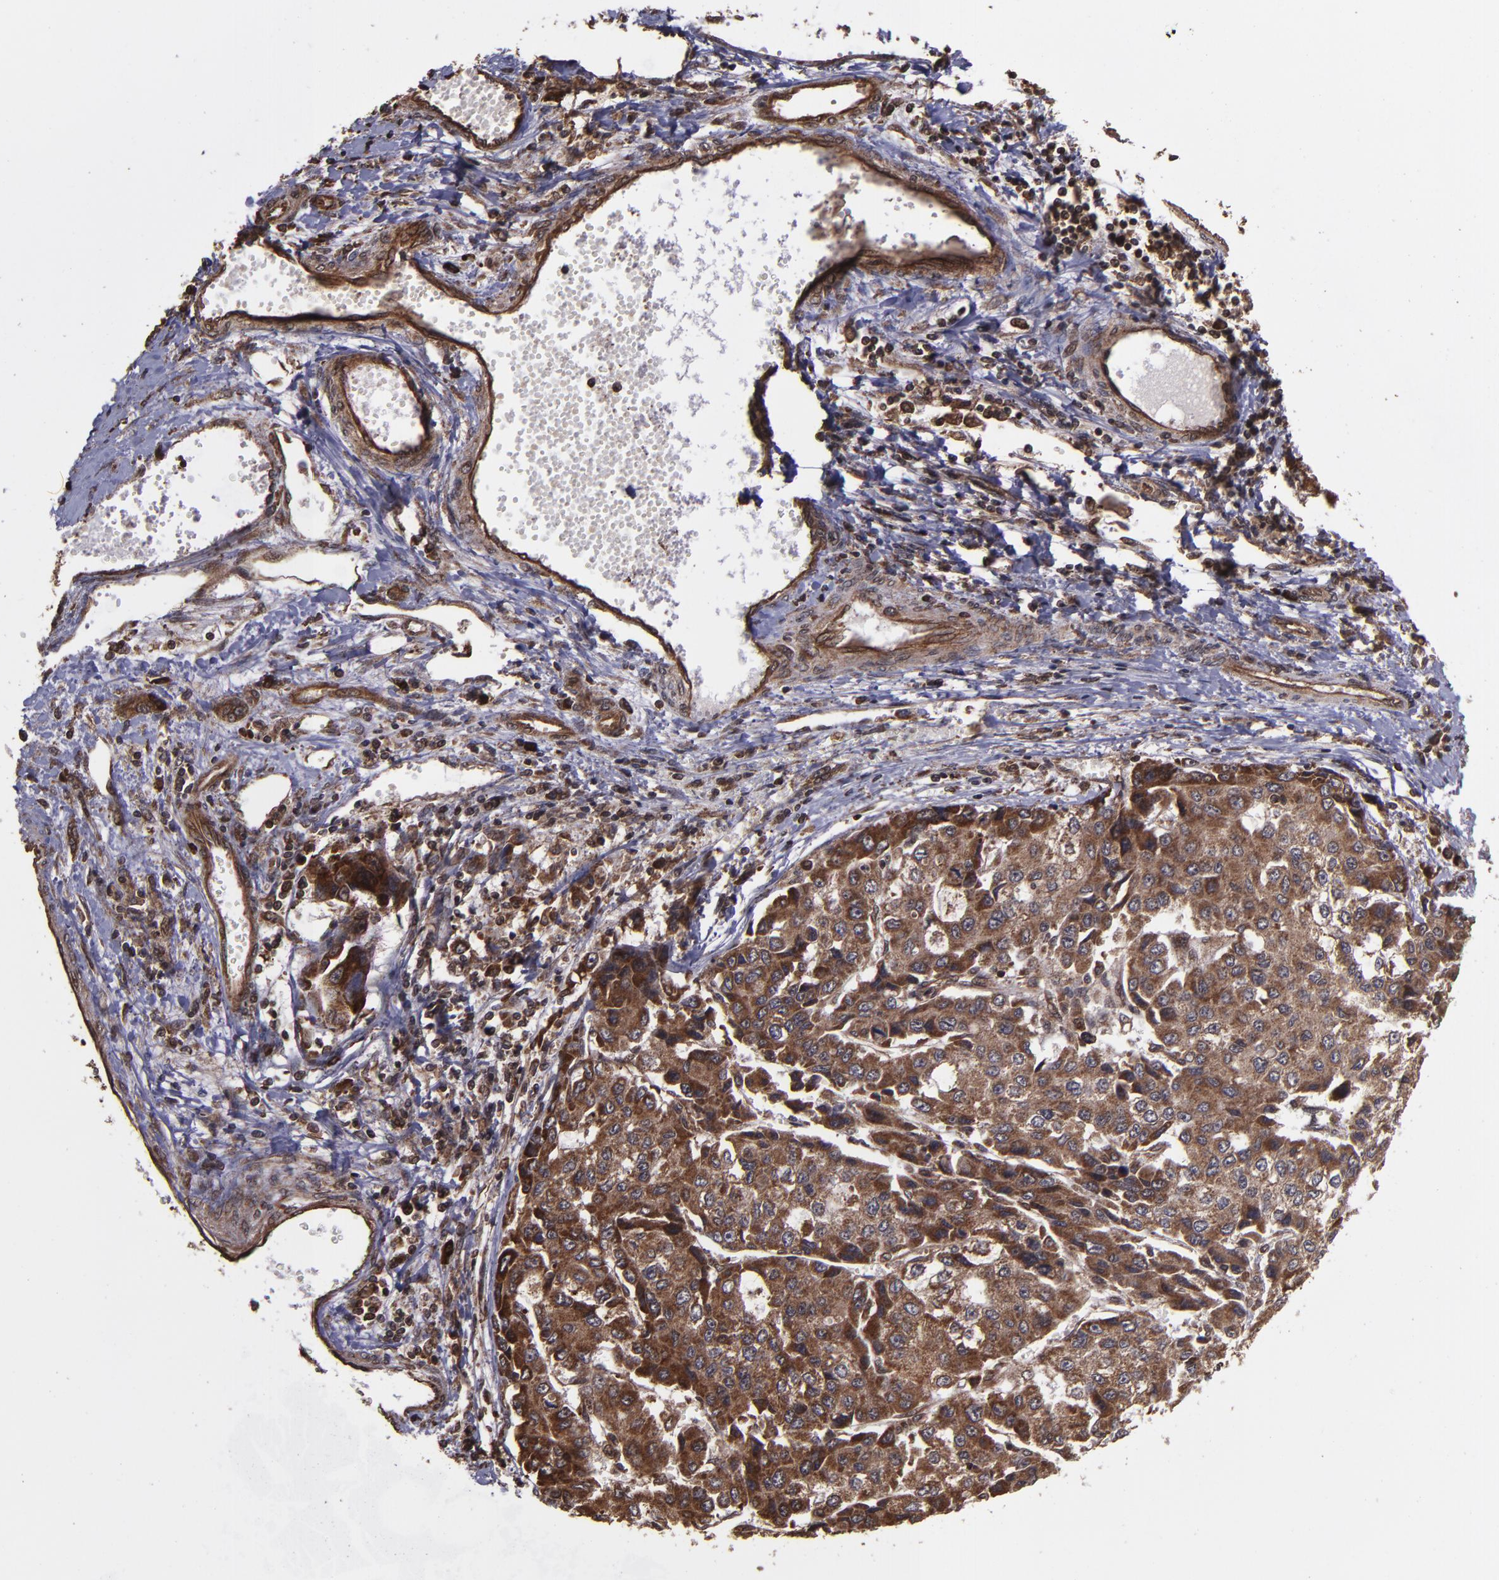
{"staining": {"intensity": "strong", "quantity": ">75%", "location": "cytoplasmic/membranous,nuclear"}, "tissue": "liver cancer", "cell_type": "Tumor cells", "image_type": "cancer", "snomed": [{"axis": "morphology", "description": "Carcinoma, Hepatocellular, NOS"}, {"axis": "topography", "description": "Liver"}], "caption": "Human liver cancer stained with a protein marker displays strong staining in tumor cells.", "gene": "EIF4ENIF1", "patient": {"sex": "female", "age": 66}}